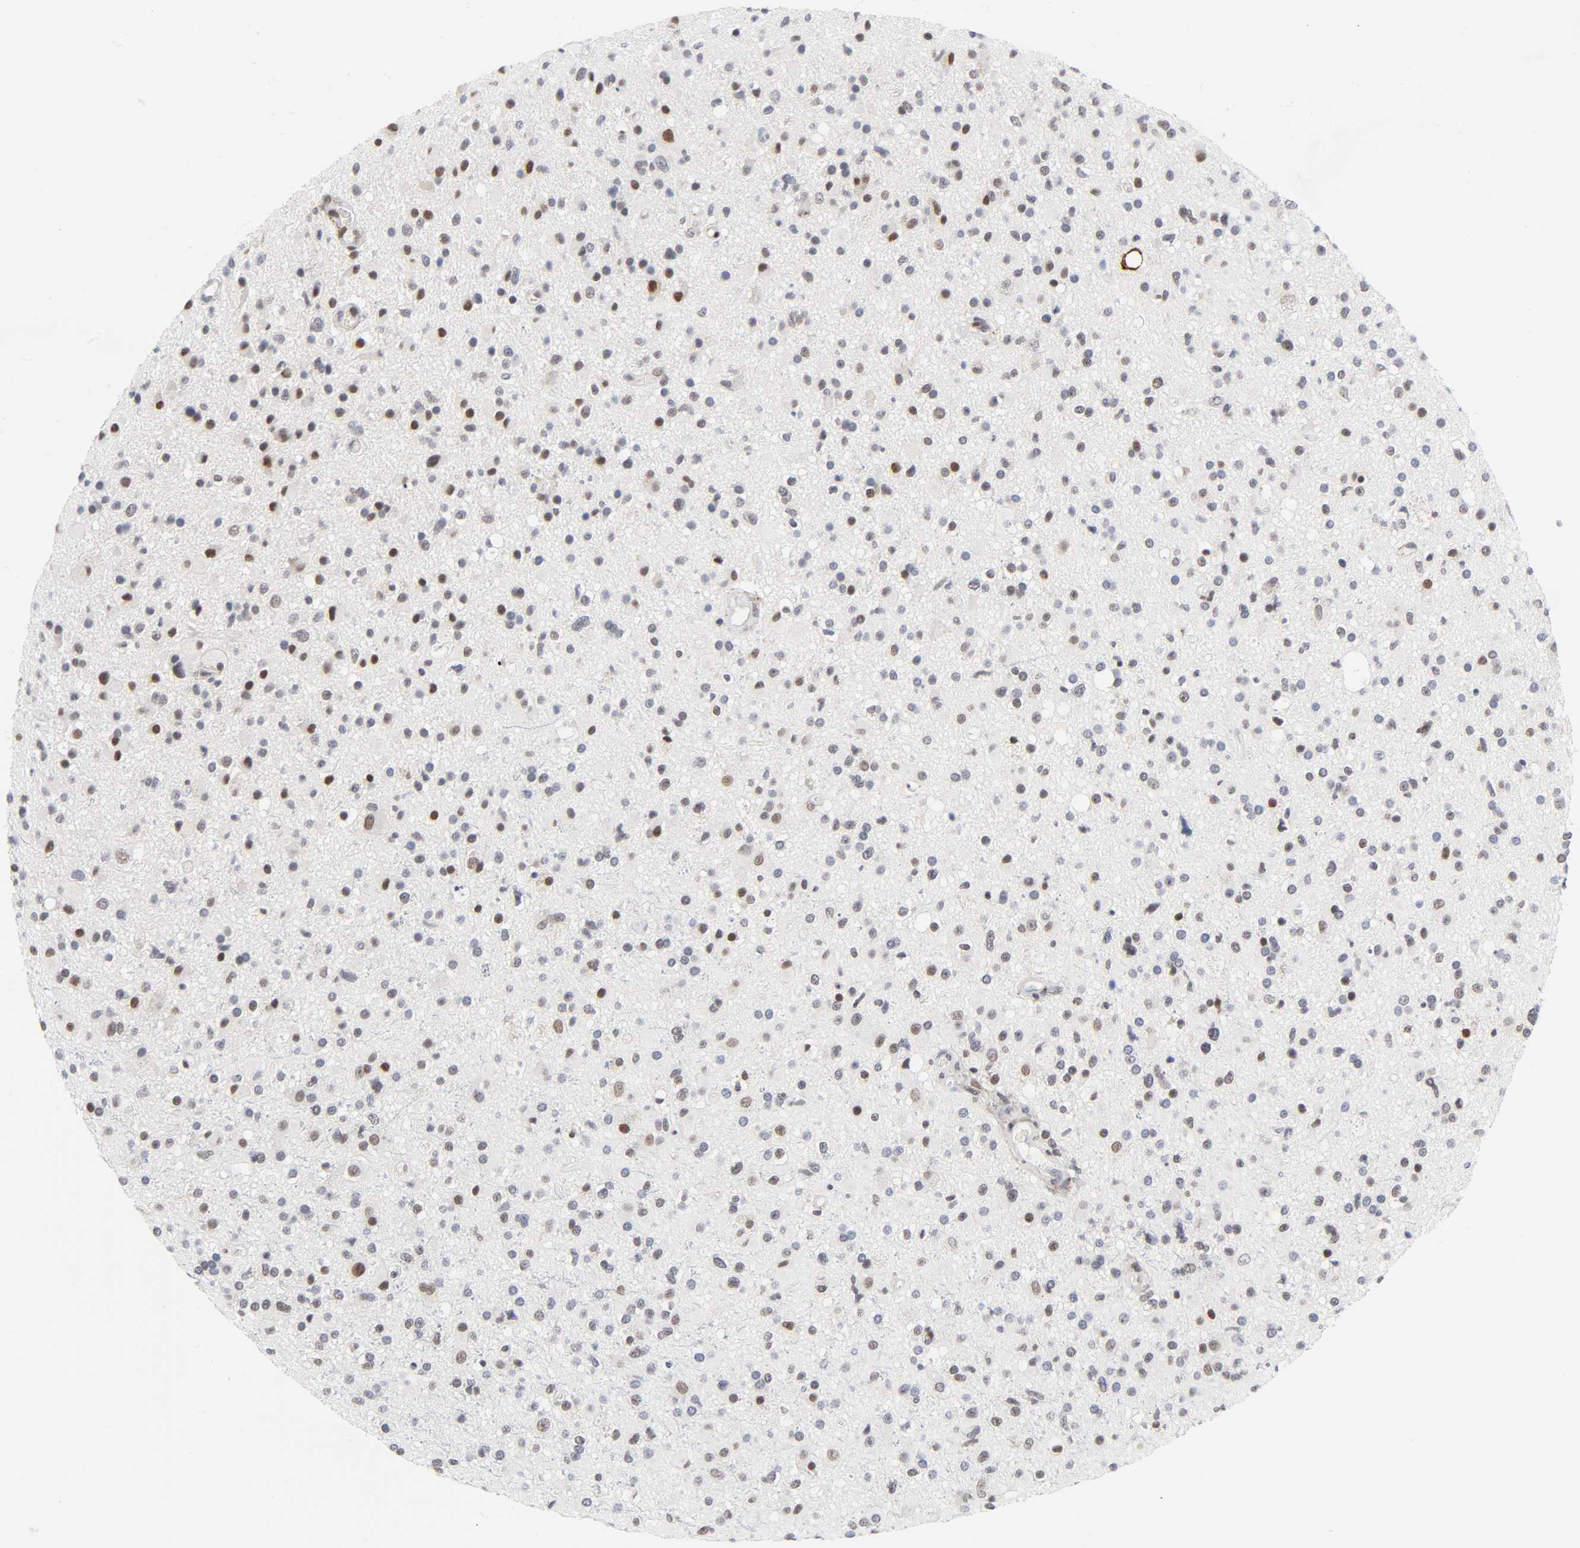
{"staining": {"intensity": "moderate", "quantity": "<25%", "location": "nuclear"}, "tissue": "glioma", "cell_type": "Tumor cells", "image_type": "cancer", "snomed": [{"axis": "morphology", "description": "Glioma, malignant, High grade"}, {"axis": "topography", "description": "Brain"}], "caption": "Brown immunohistochemical staining in human malignant high-grade glioma exhibits moderate nuclear positivity in about <25% of tumor cells.", "gene": "DIDO1", "patient": {"sex": "male", "age": 33}}